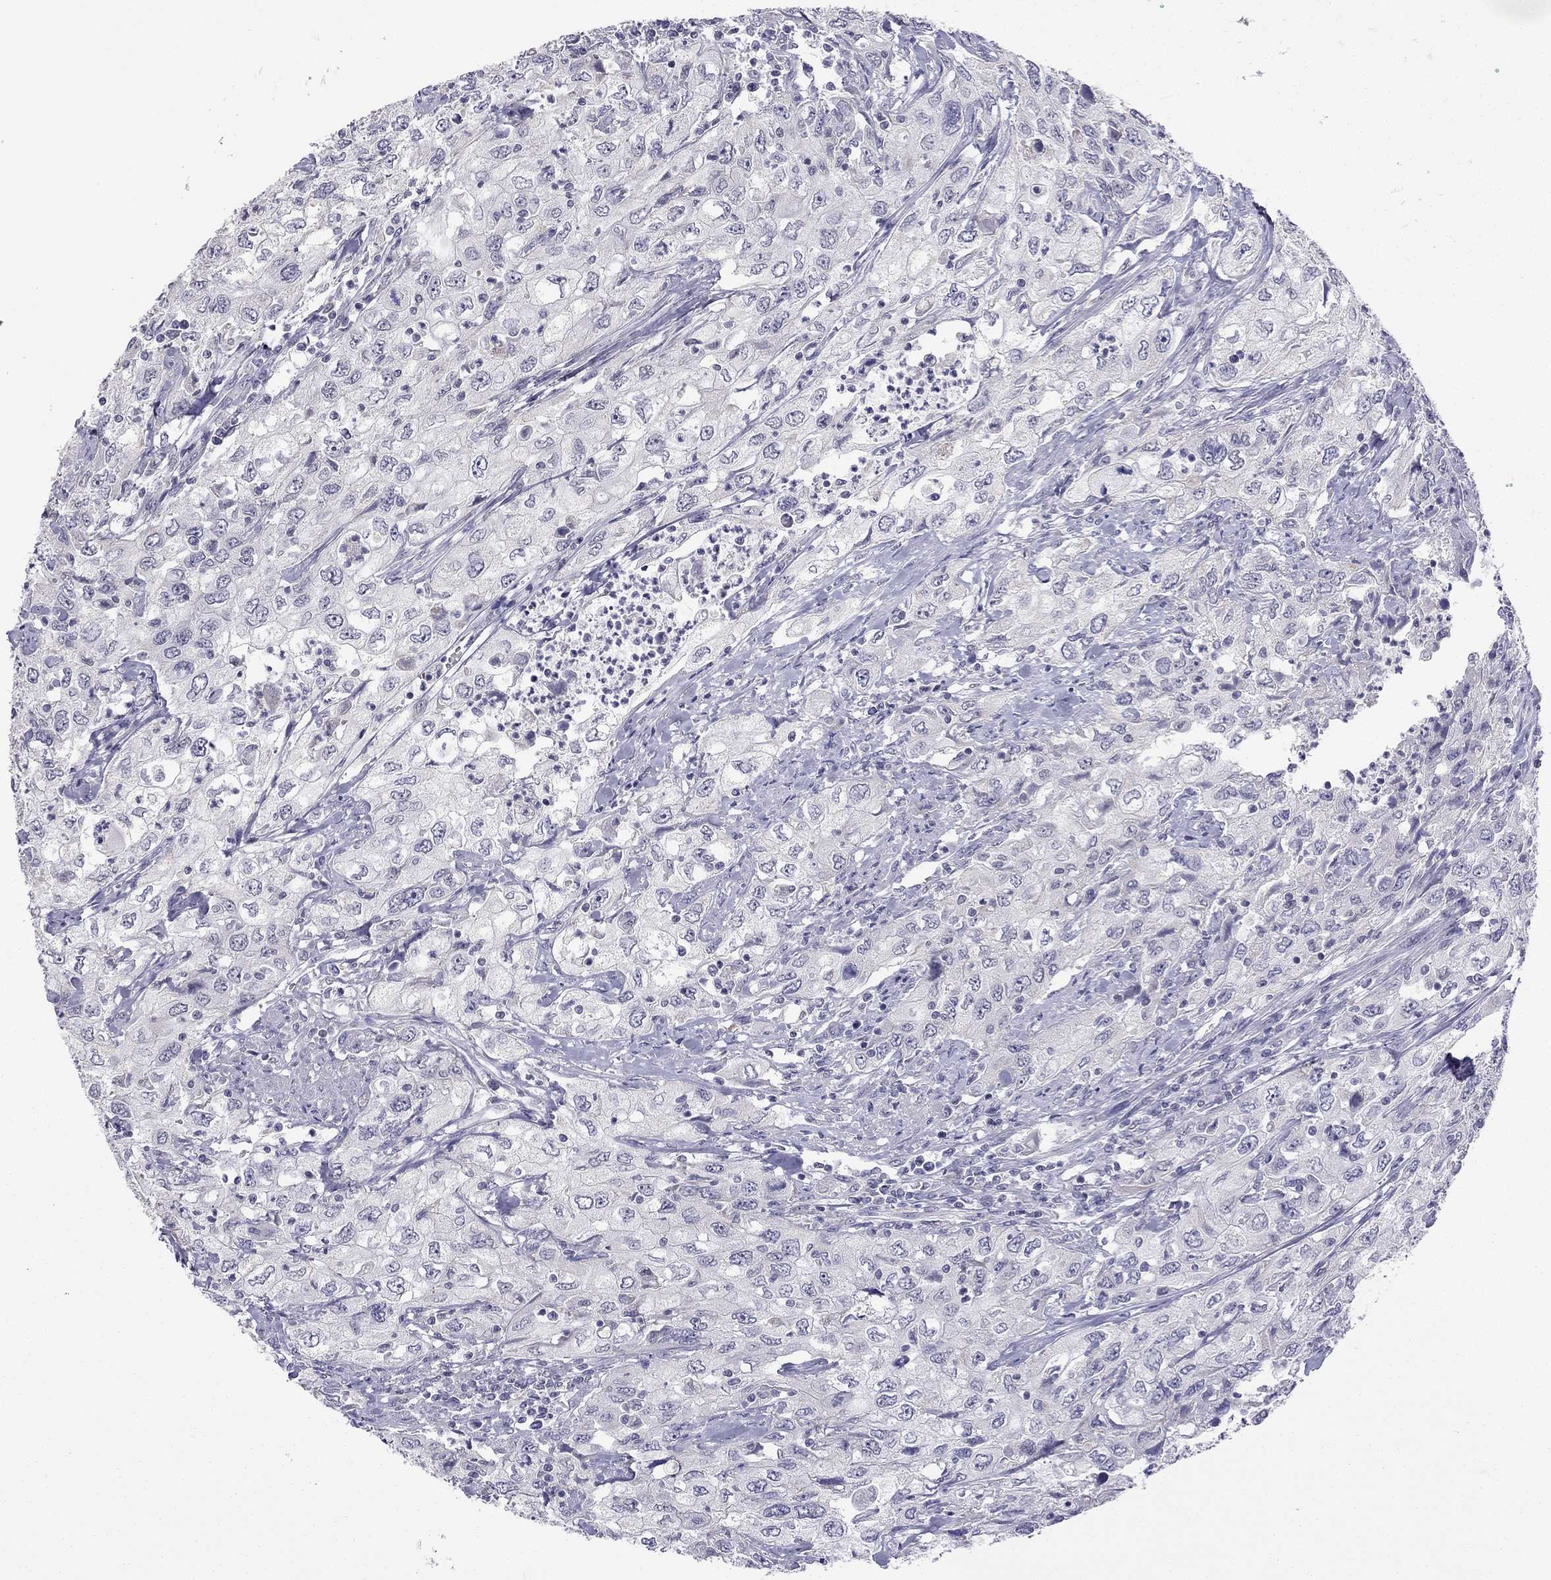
{"staining": {"intensity": "negative", "quantity": "none", "location": "none"}, "tissue": "urothelial cancer", "cell_type": "Tumor cells", "image_type": "cancer", "snomed": [{"axis": "morphology", "description": "Urothelial carcinoma, High grade"}, {"axis": "topography", "description": "Urinary bladder"}], "caption": "DAB (3,3'-diaminobenzidine) immunohistochemical staining of urothelial cancer displays no significant positivity in tumor cells. (Immunohistochemistry, brightfield microscopy, high magnification).", "gene": "C5orf49", "patient": {"sex": "male", "age": 76}}